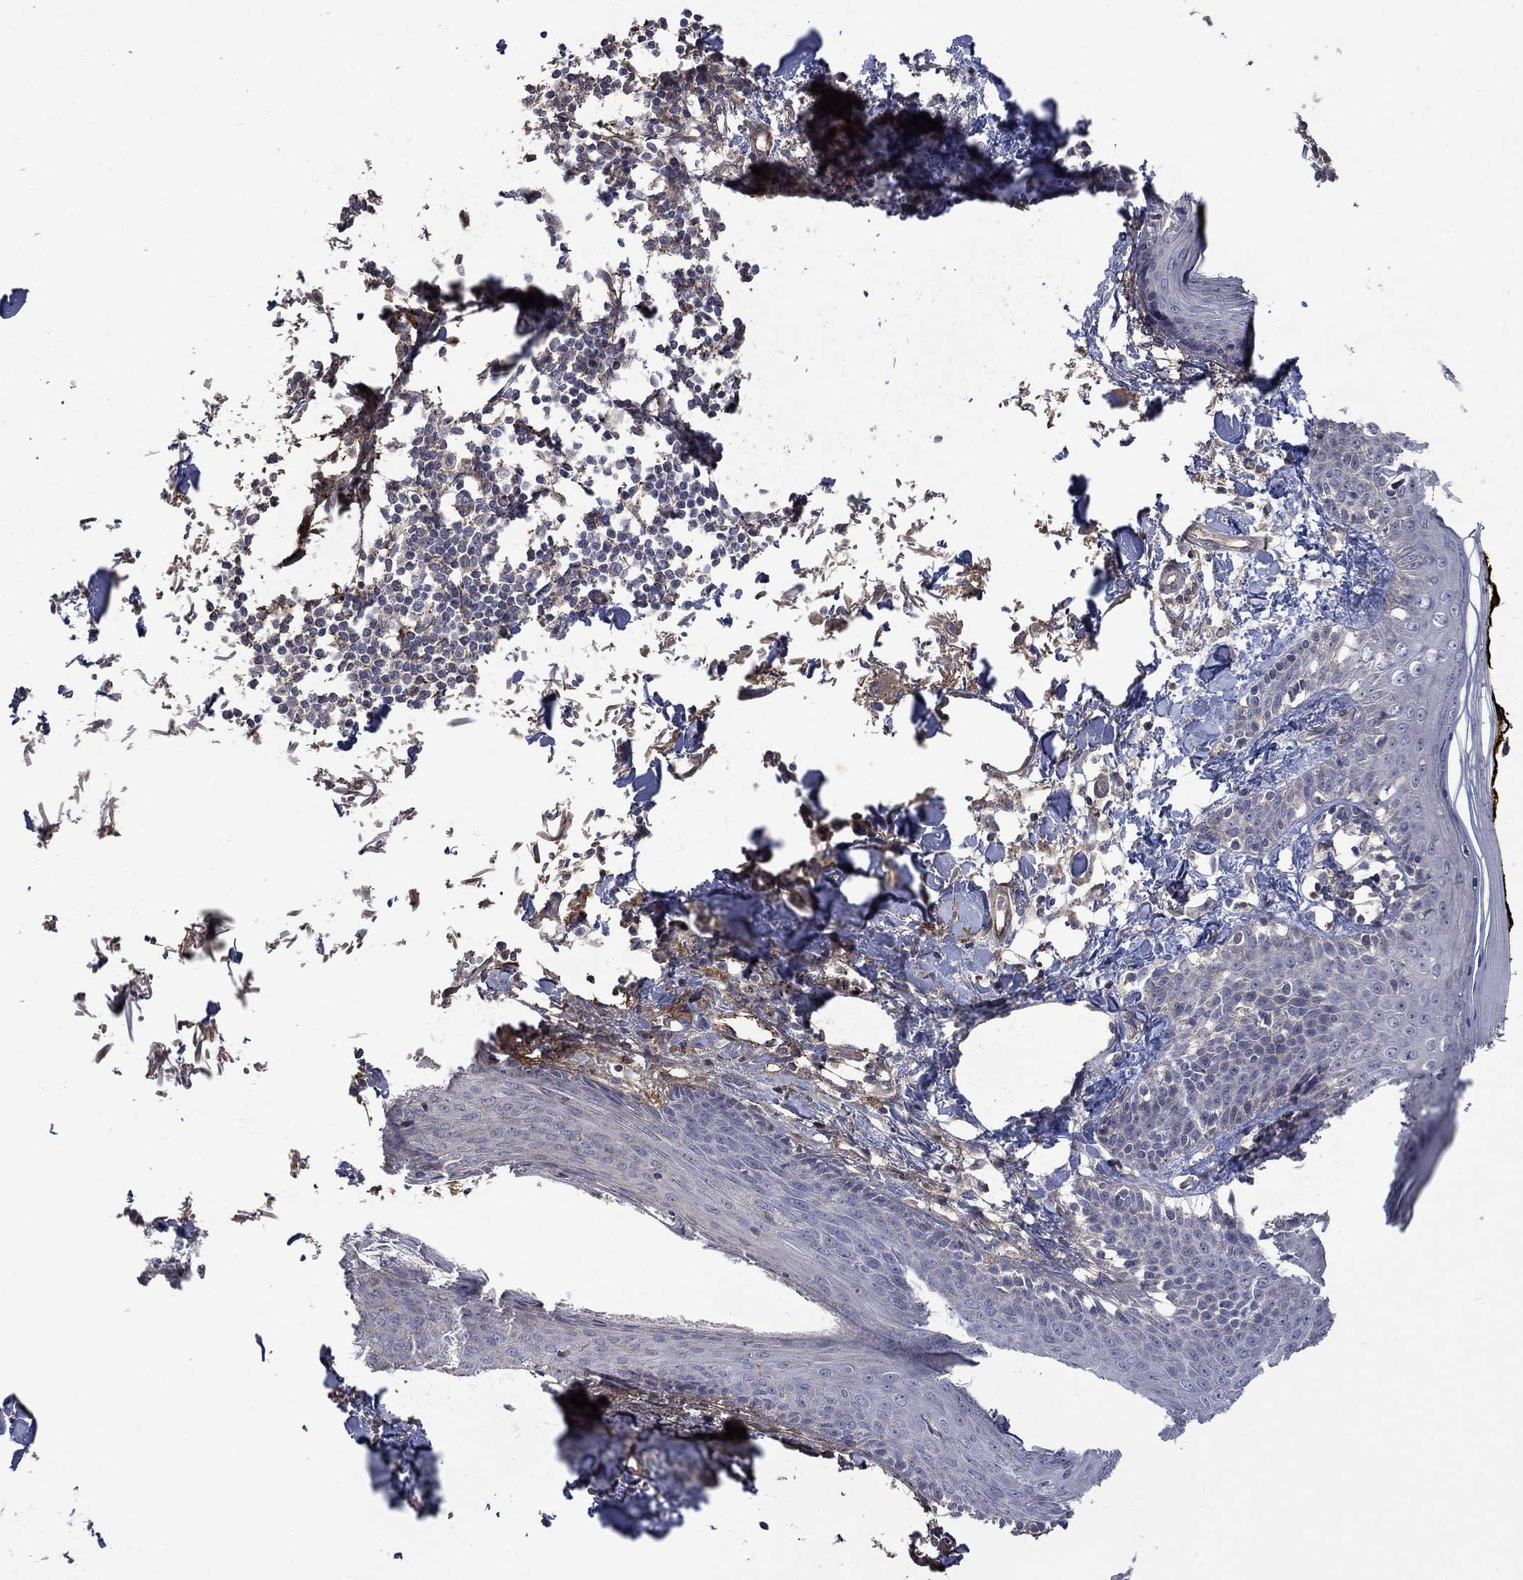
{"staining": {"intensity": "negative", "quantity": "none", "location": "none"}, "tissue": "skin", "cell_type": "Fibroblasts", "image_type": "normal", "snomed": [{"axis": "morphology", "description": "Normal tissue, NOS"}, {"axis": "topography", "description": "Skin"}], "caption": "Fibroblasts show no significant expression in benign skin. (DAB (3,3'-diaminobenzidine) immunohistochemistry (IHC) with hematoxylin counter stain).", "gene": "VCAN", "patient": {"sex": "male", "age": 76}}